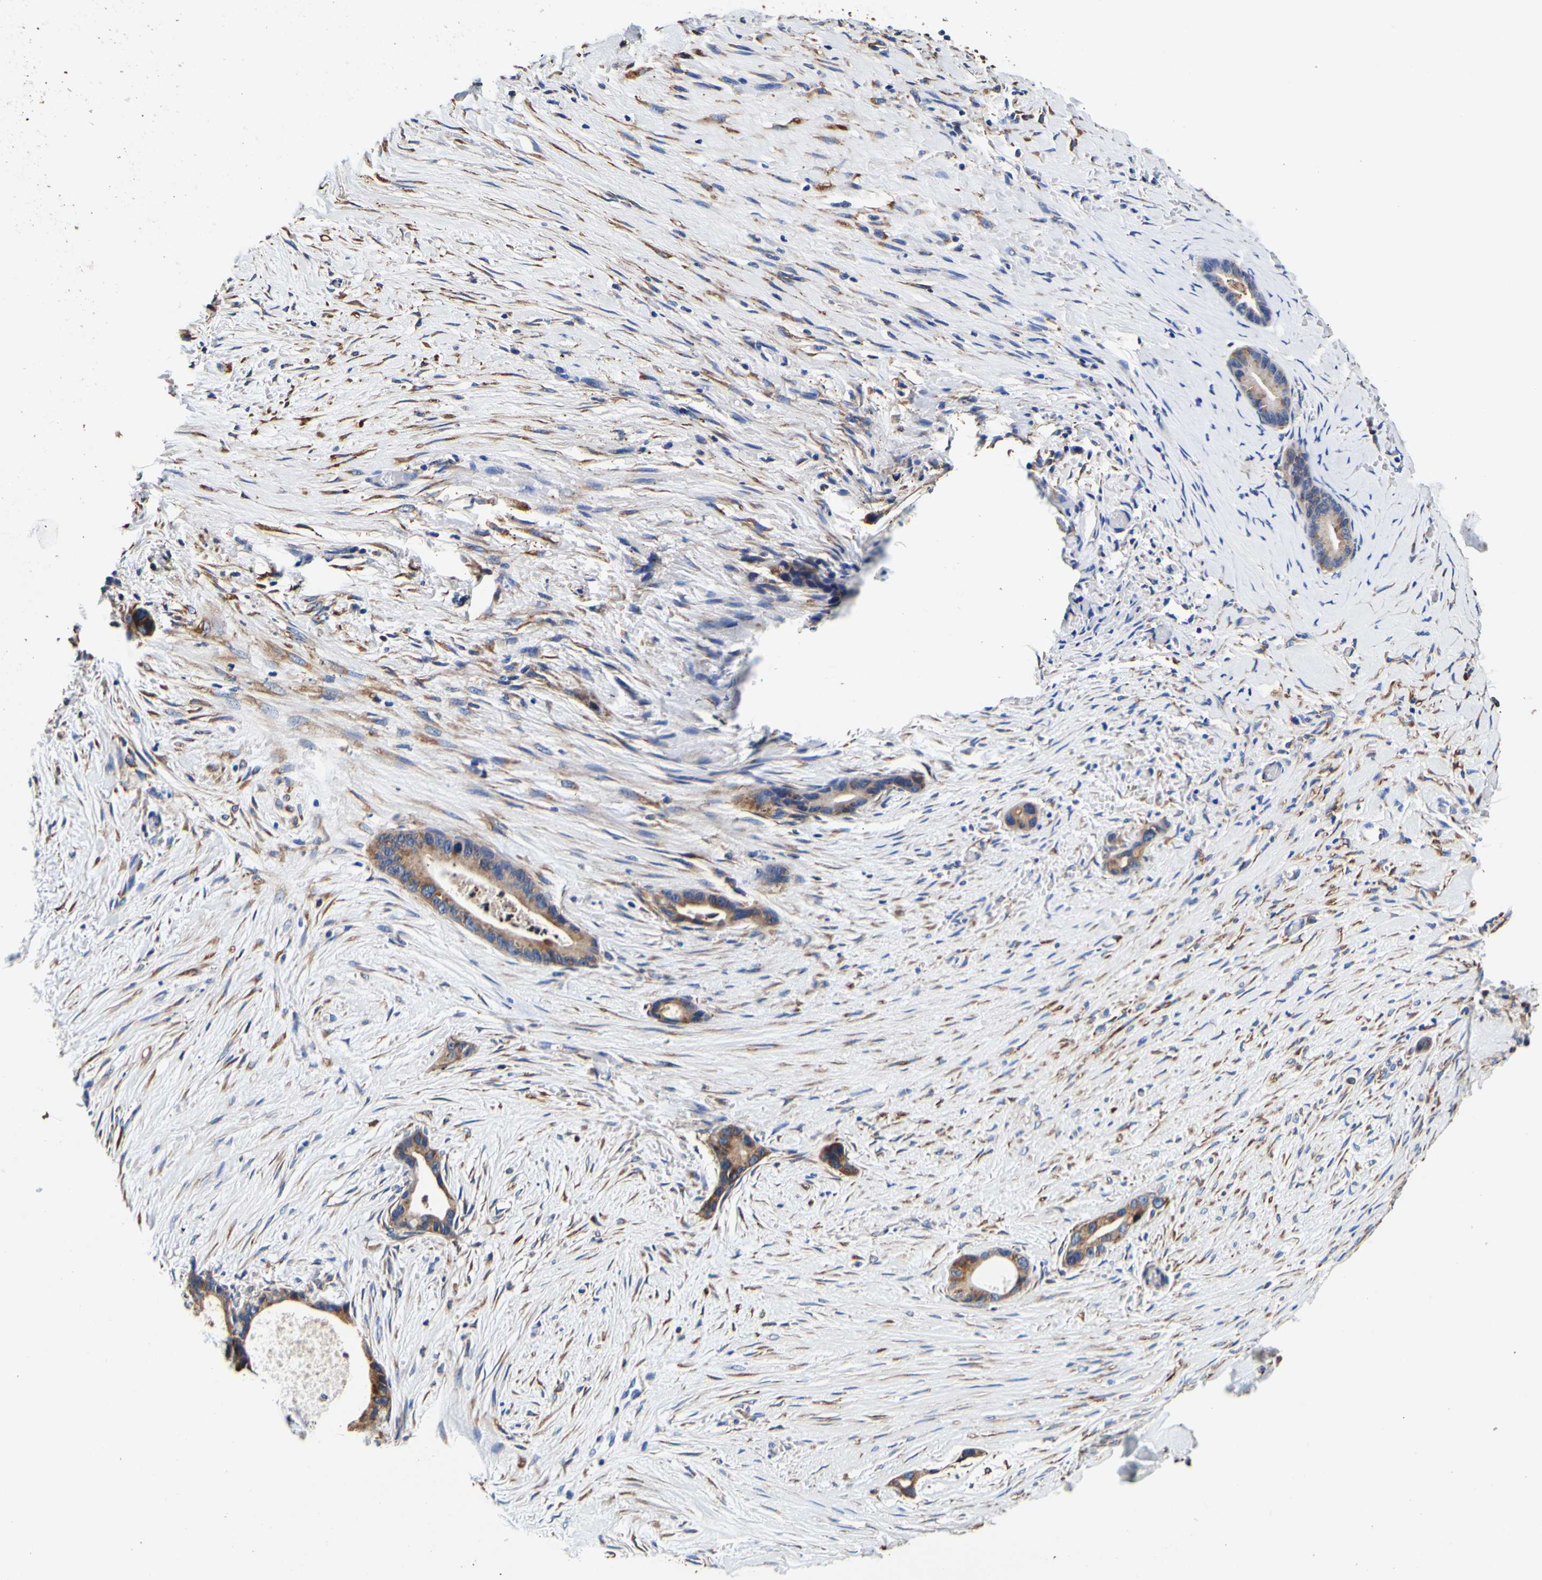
{"staining": {"intensity": "moderate", "quantity": ">75%", "location": "cytoplasmic/membranous"}, "tissue": "liver cancer", "cell_type": "Tumor cells", "image_type": "cancer", "snomed": [{"axis": "morphology", "description": "Cholangiocarcinoma"}, {"axis": "topography", "description": "Liver"}], "caption": "IHC of human liver cancer displays medium levels of moderate cytoplasmic/membranous staining in approximately >75% of tumor cells.", "gene": "P4HB", "patient": {"sex": "female", "age": 55}}